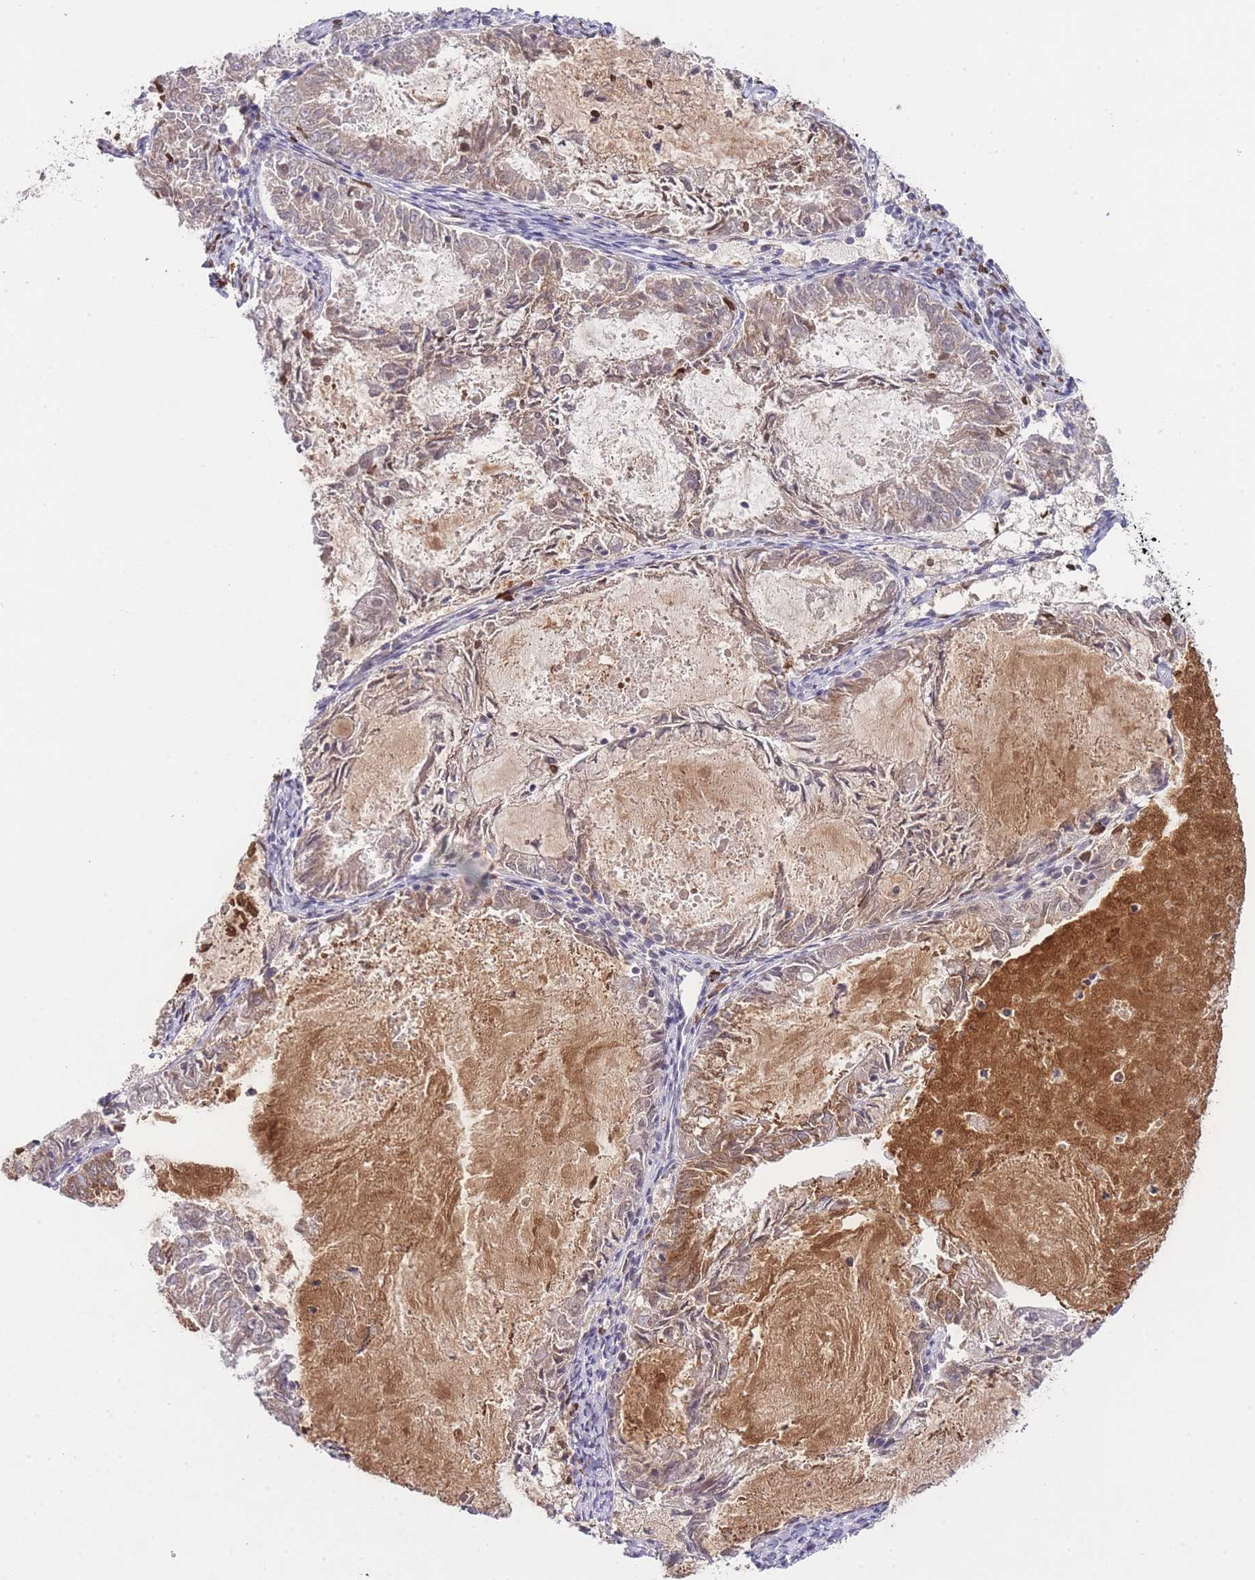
{"staining": {"intensity": "moderate", "quantity": "25%-75%", "location": "cytoplasmic/membranous,nuclear"}, "tissue": "endometrial cancer", "cell_type": "Tumor cells", "image_type": "cancer", "snomed": [{"axis": "morphology", "description": "Adenocarcinoma, NOS"}, {"axis": "topography", "description": "Endometrium"}], "caption": "An immunohistochemistry micrograph of tumor tissue is shown. Protein staining in brown labels moderate cytoplasmic/membranous and nuclear positivity in endometrial cancer within tumor cells.", "gene": "TMED3", "patient": {"sex": "female", "age": 57}}